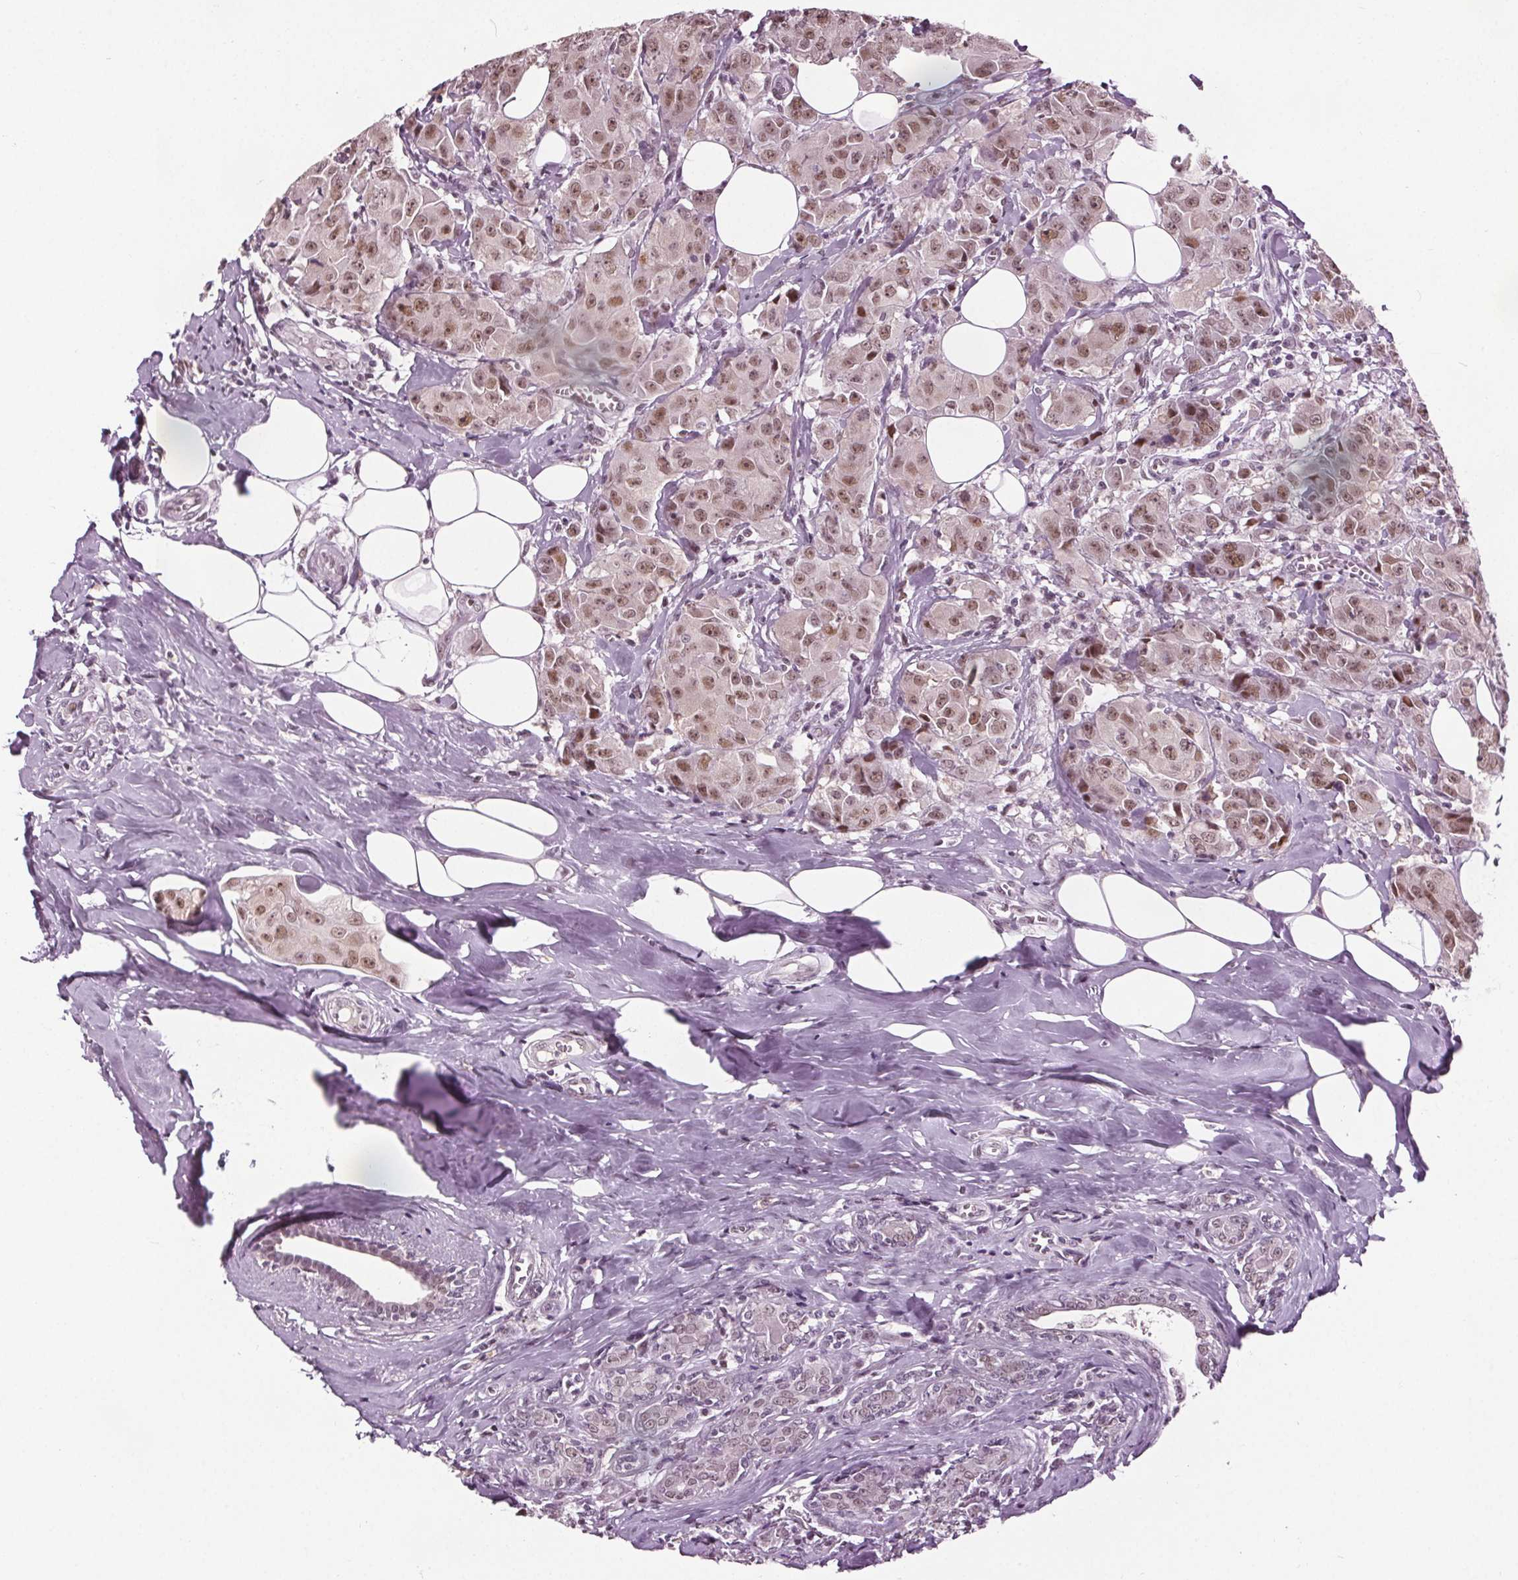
{"staining": {"intensity": "moderate", "quantity": ">75%", "location": "nuclear"}, "tissue": "breast cancer", "cell_type": "Tumor cells", "image_type": "cancer", "snomed": [{"axis": "morphology", "description": "Normal tissue, NOS"}, {"axis": "morphology", "description": "Duct carcinoma"}, {"axis": "topography", "description": "Breast"}], "caption": "Protein staining of invasive ductal carcinoma (breast) tissue shows moderate nuclear staining in approximately >75% of tumor cells. (IHC, brightfield microscopy, high magnification).", "gene": "IWS1", "patient": {"sex": "female", "age": 43}}